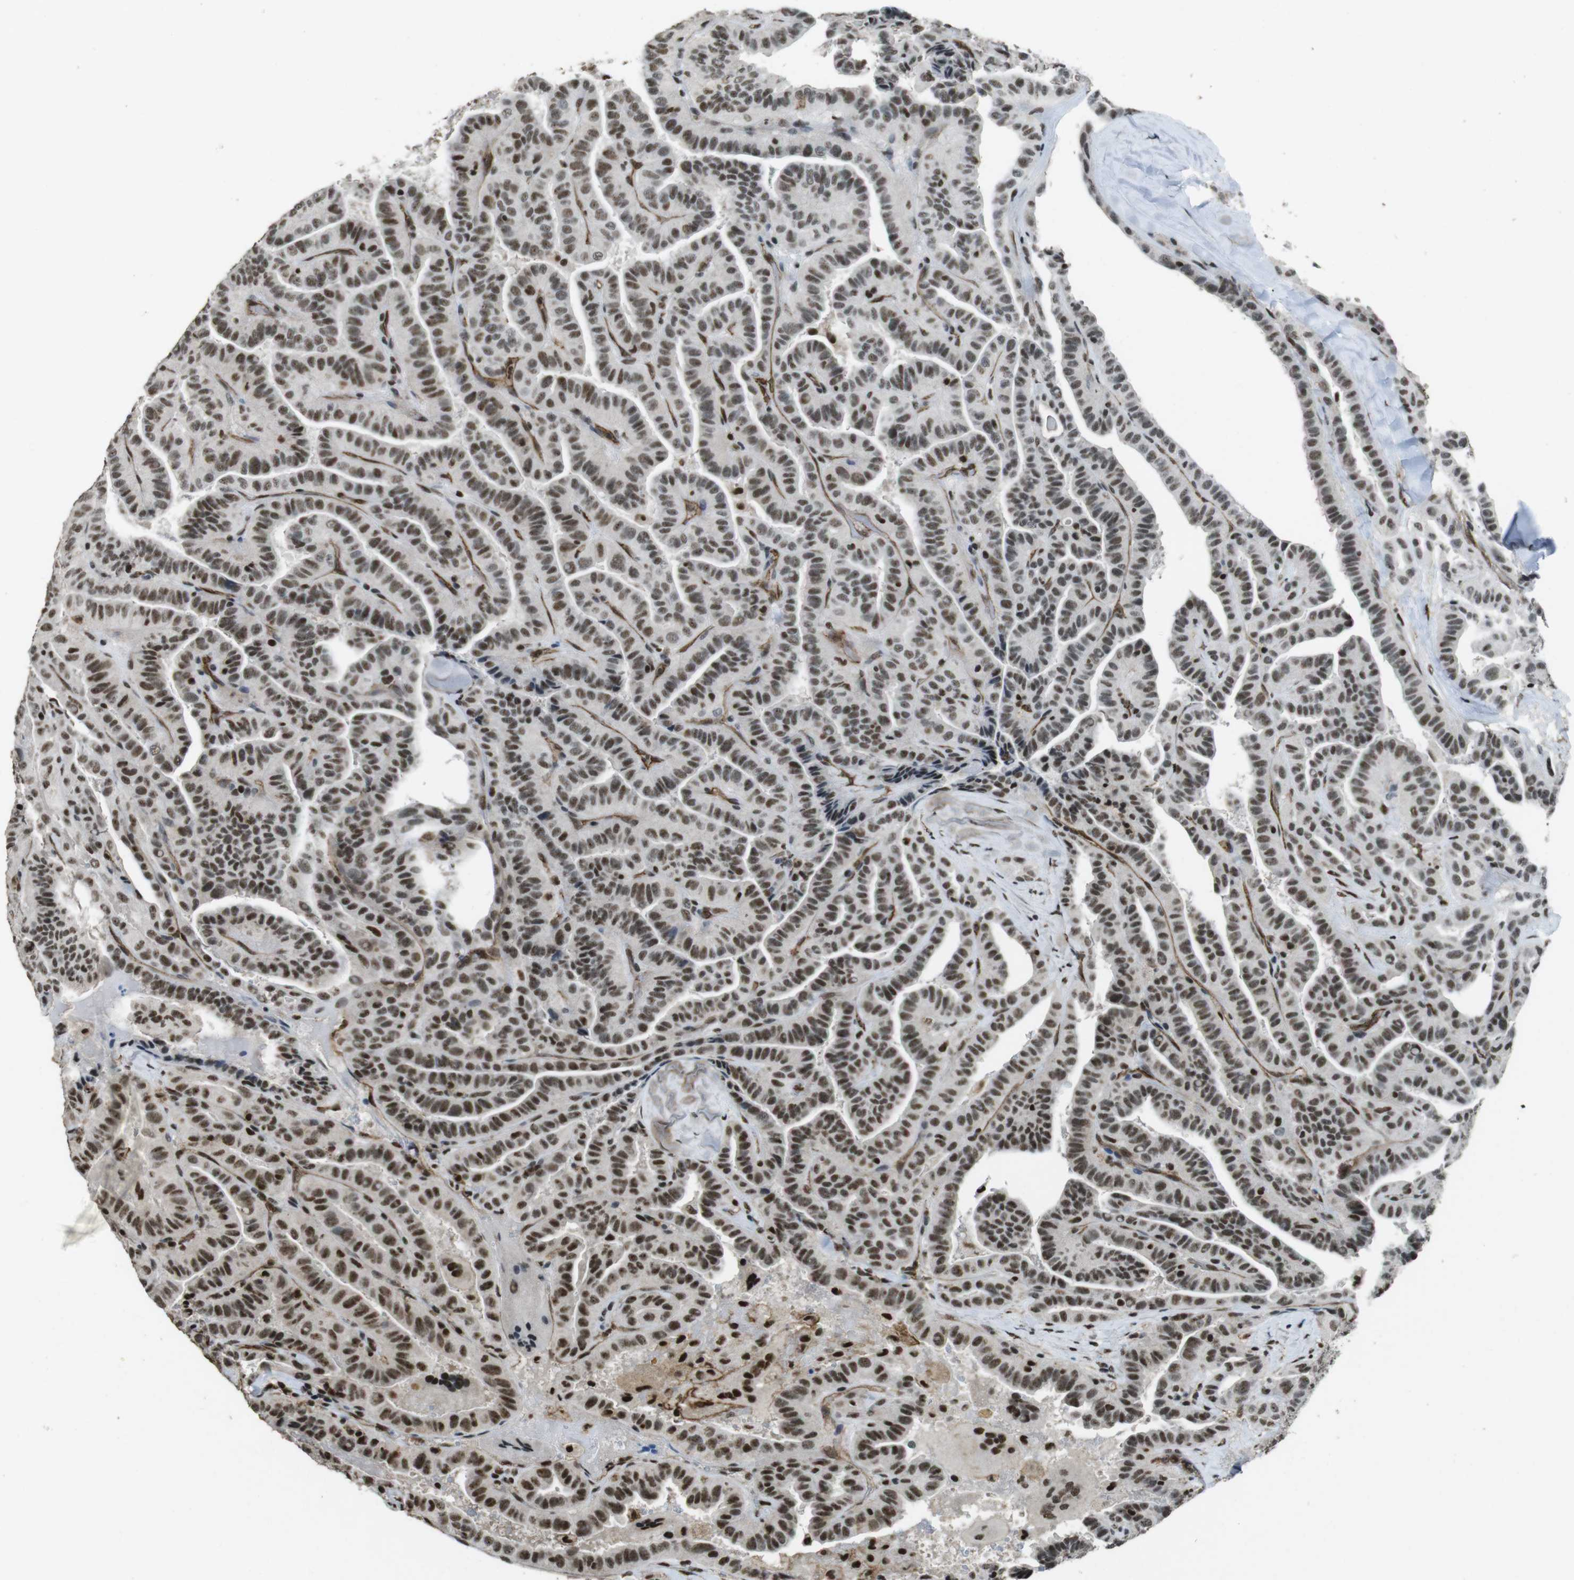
{"staining": {"intensity": "moderate", "quantity": ">75%", "location": "nuclear"}, "tissue": "thyroid cancer", "cell_type": "Tumor cells", "image_type": "cancer", "snomed": [{"axis": "morphology", "description": "Papillary adenocarcinoma, NOS"}, {"axis": "topography", "description": "Thyroid gland"}], "caption": "Moderate nuclear expression is present in about >75% of tumor cells in thyroid cancer.", "gene": "CSNK2B", "patient": {"sex": "male", "age": 77}}